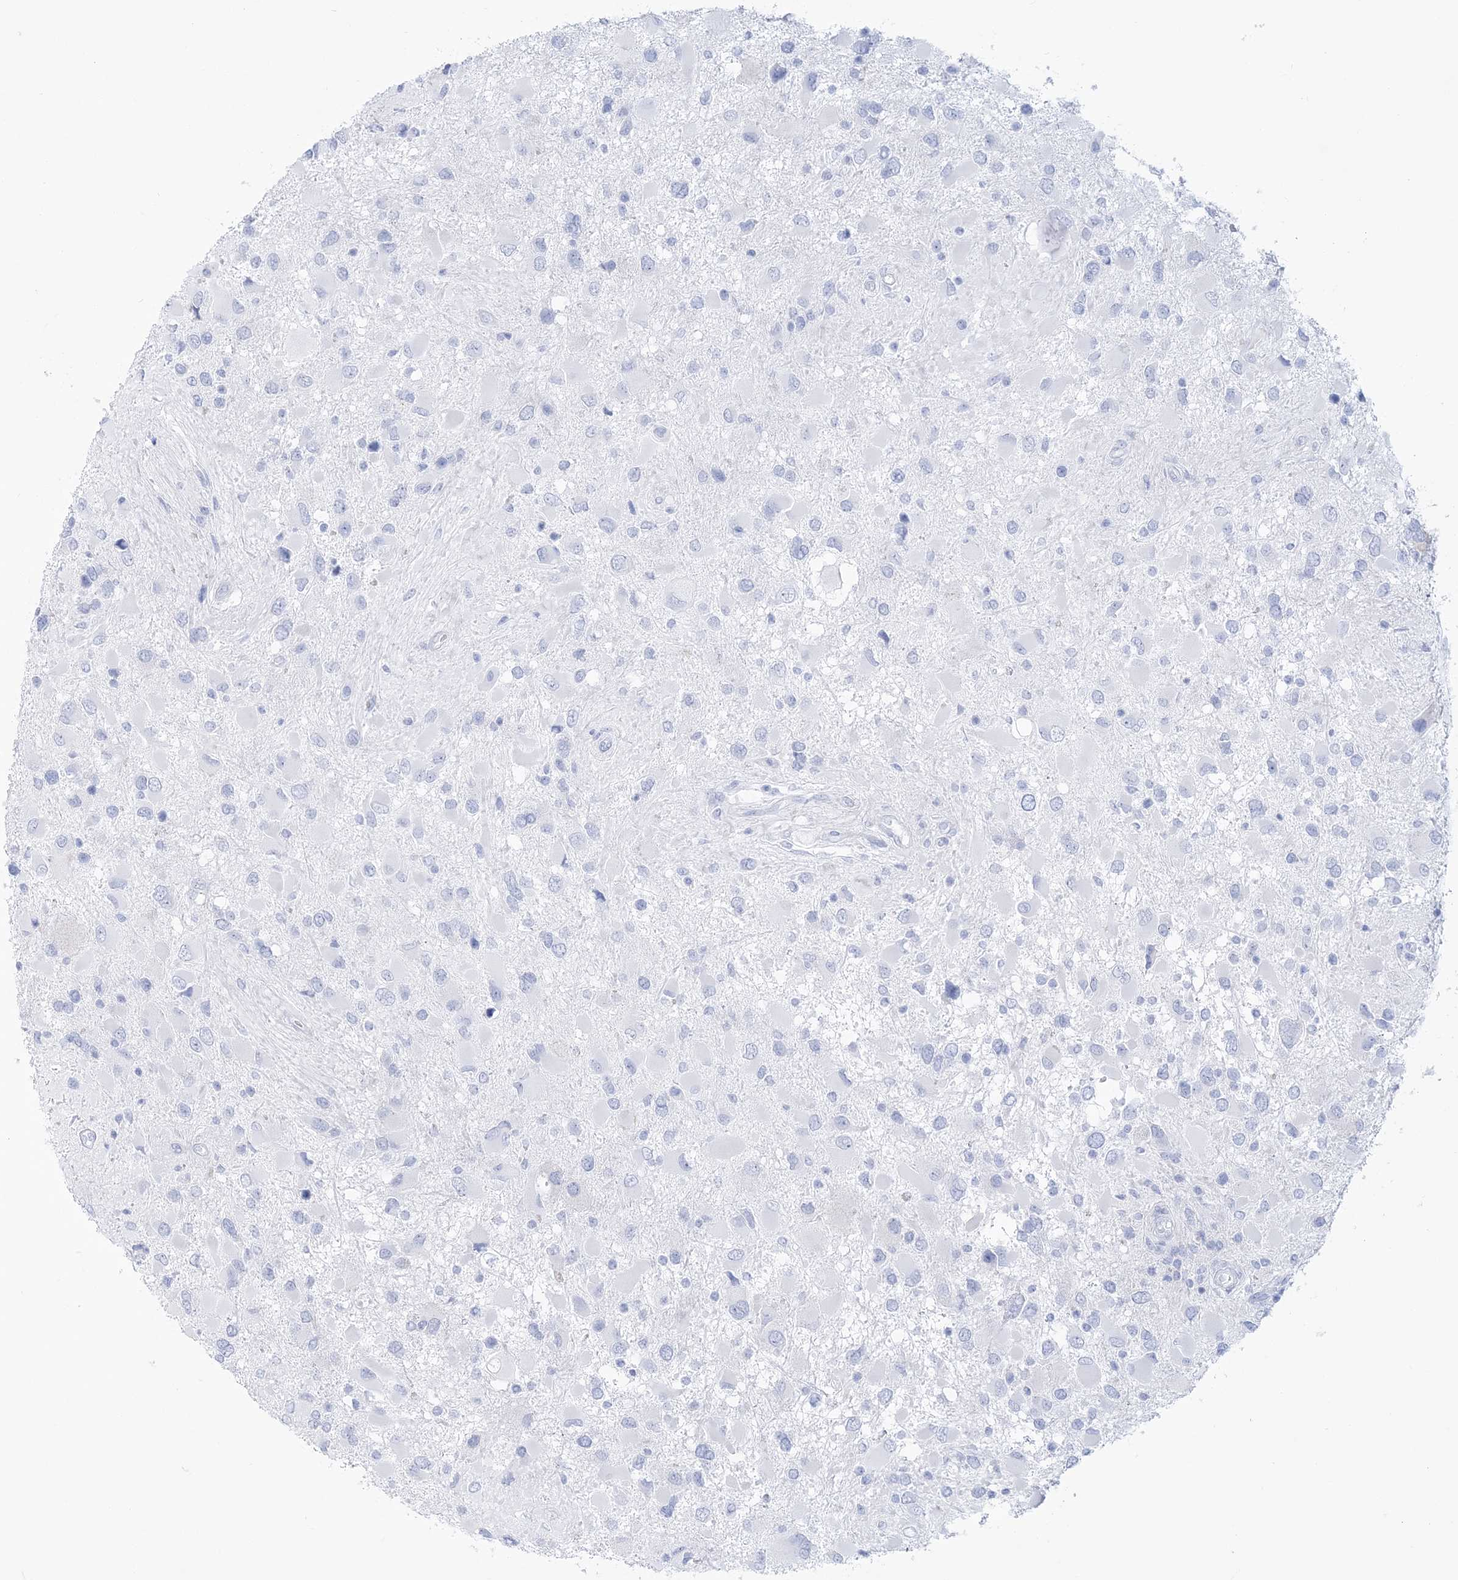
{"staining": {"intensity": "negative", "quantity": "none", "location": "none"}, "tissue": "glioma", "cell_type": "Tumor cells", "image_type": "cancer", "snomed": [{"axis": "morphology", "description": "Glioma, malignant, High grade"}, {"axis": "topography", "description": "Brain"}], "caption": "Protein analysis of glioma shows no significant staining in tumor cells. Brightfield microscopy of immunohistochemistry (IHC) stained with DAB (3,3'-diaminobenzidine) (brown) and hematoxylin (blue), captured at high magnification.", "gene": "RBP2", "patient": {"sex": "male", "age": 53}}